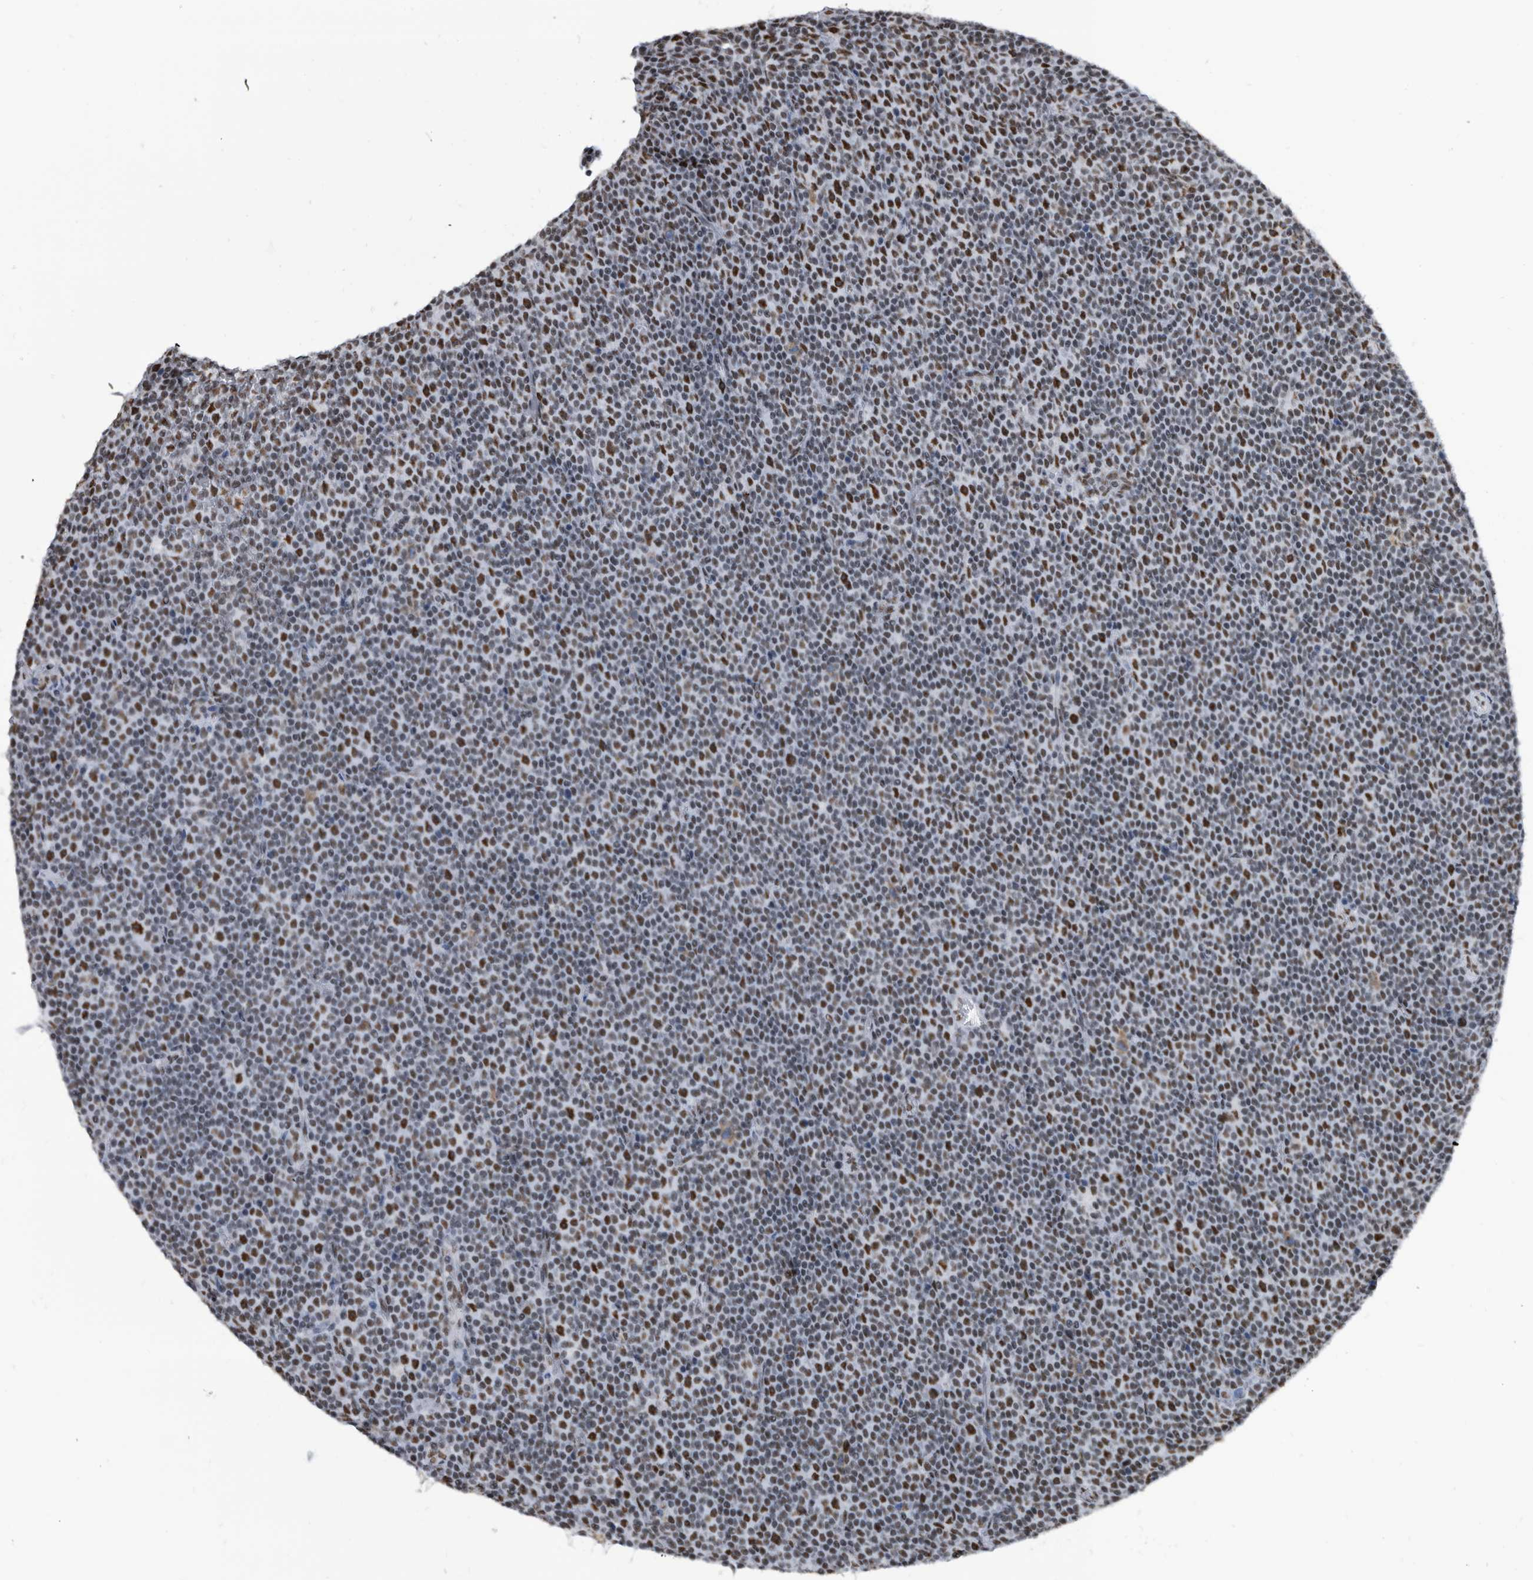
{"staining": {"intensity": "strong", "quantity": "25%-75%", "location": "nuclear"}, "tissue": "lymphoma", "cell_type": "Tumor cells", "image_type": "cancer", "snomed": [{"axis": "morphology", "description": "Malignant lymphoma, non-Hodgkin's type, Low grade"}, {"axis": "topography", "description": "Lymph node"}], "caption": "Malignant lymphoma, non-Hodgkin's type (low-grade) stained with DAB (3,3'-diaminobenzidine) immunohistochemistry displays high levels of strong nuclear expression in approximately 25%-75% of tumor cells. (DAB (3,3'-diaminobenzidine) IHC, brown staining for protein, blue staining for nuclei).", "gene": "SF3A1", "patient": {"sex": "female", "age": 67}}